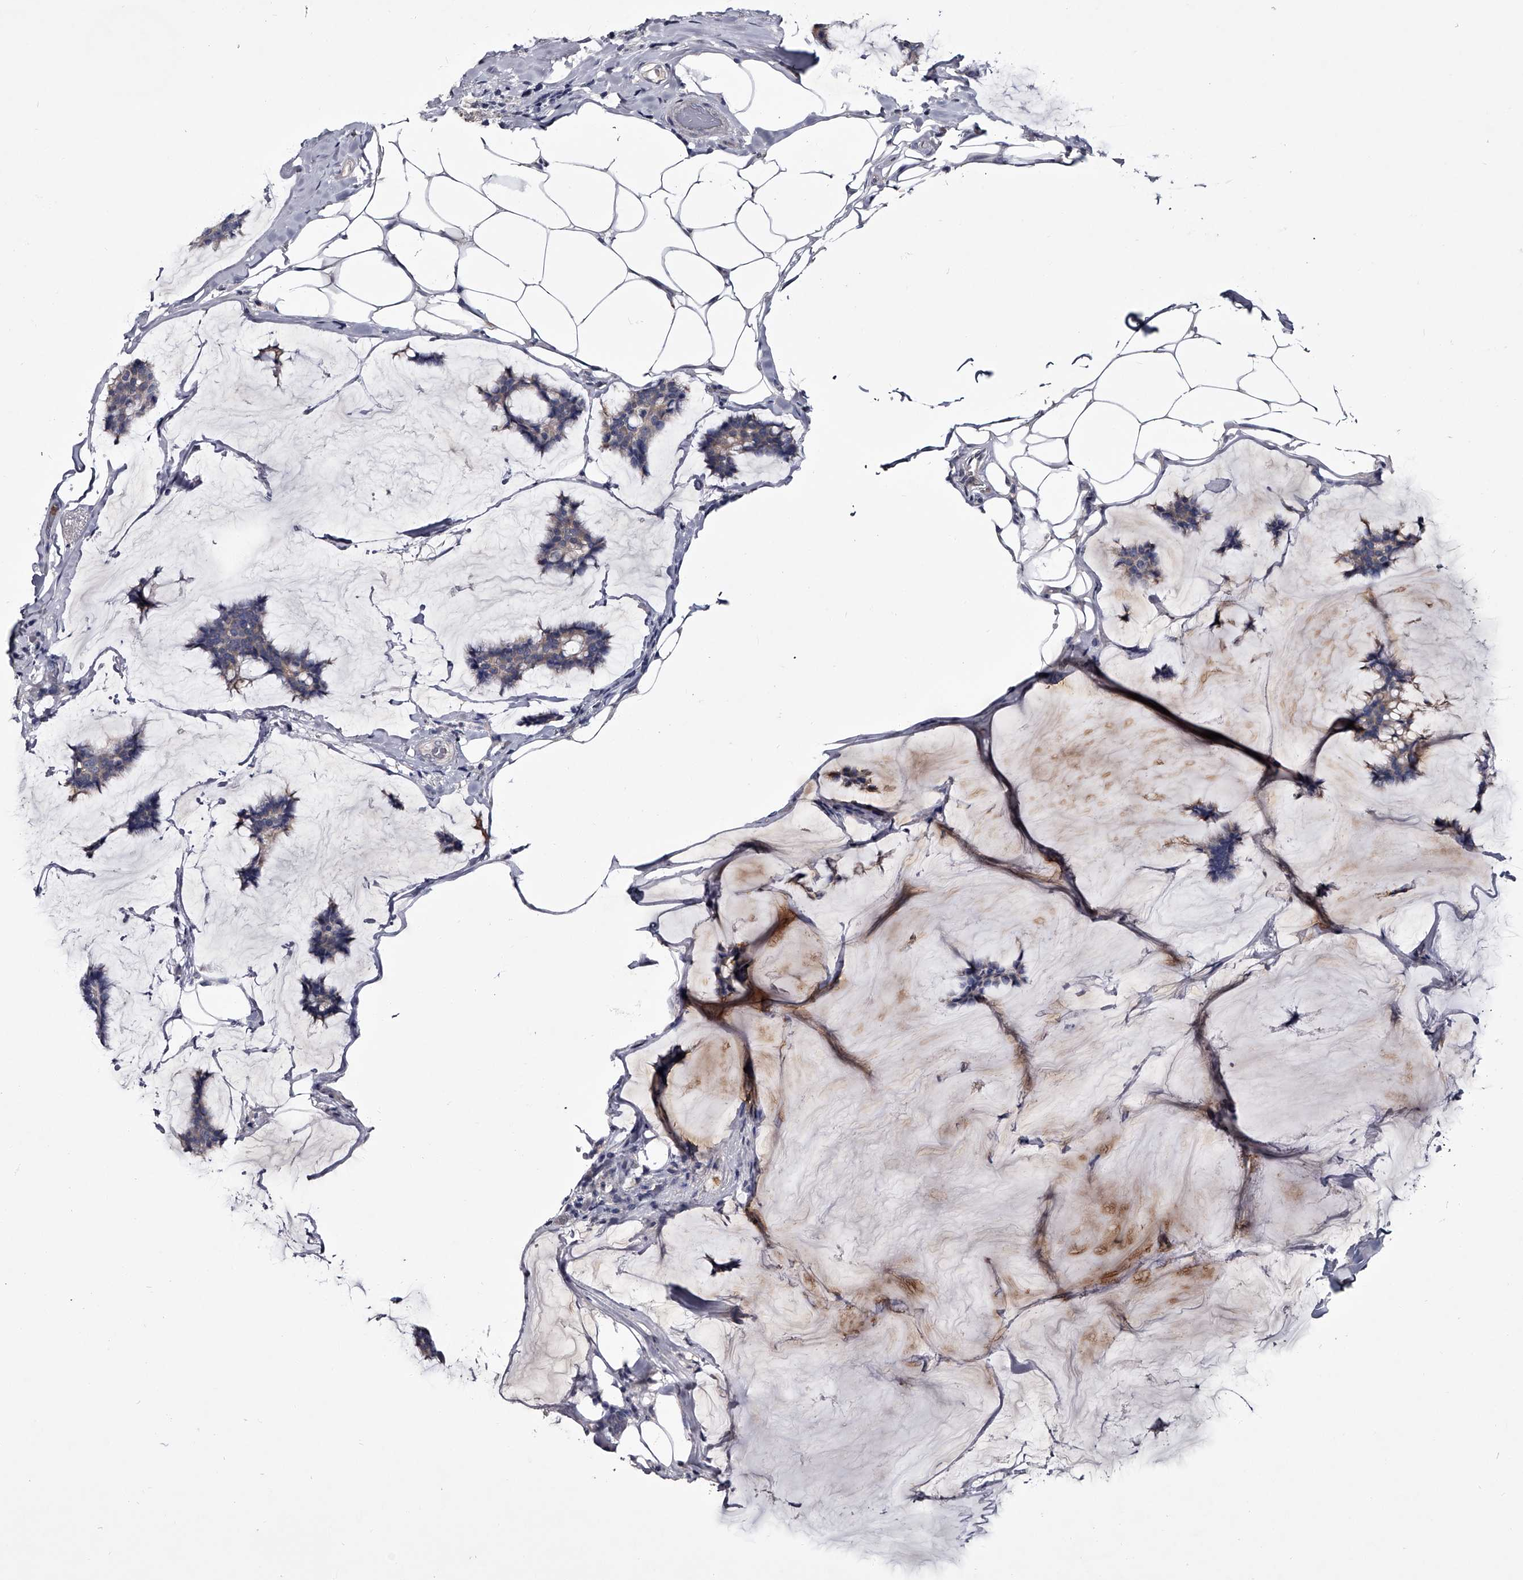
{"staining": {"intensity": "weak", "quantity": "<25%", "location": "cytoplasmic/membranous"}, "tissue": "breast cancer", "cell_type": "Tumor cells", "image_type": "cancer", "snomed": [{"axis": "morphology", "description": "Duct carcinoma"}, {"axis": "topography", "description": "Breast"}], "caption": "Immunohistochemistry of breast invasive ductal carcinoma exhibits no positivity in tumor cells. The staining was performed using DAB (3,3'-diaminobenzidine) to visualize the protein expression in brown, while the nuclei were stained in blue with hematoxylin (Magnification: 20x).", "gene": "GAPVD1", "patient": {"sex": "female", "age": 93}}